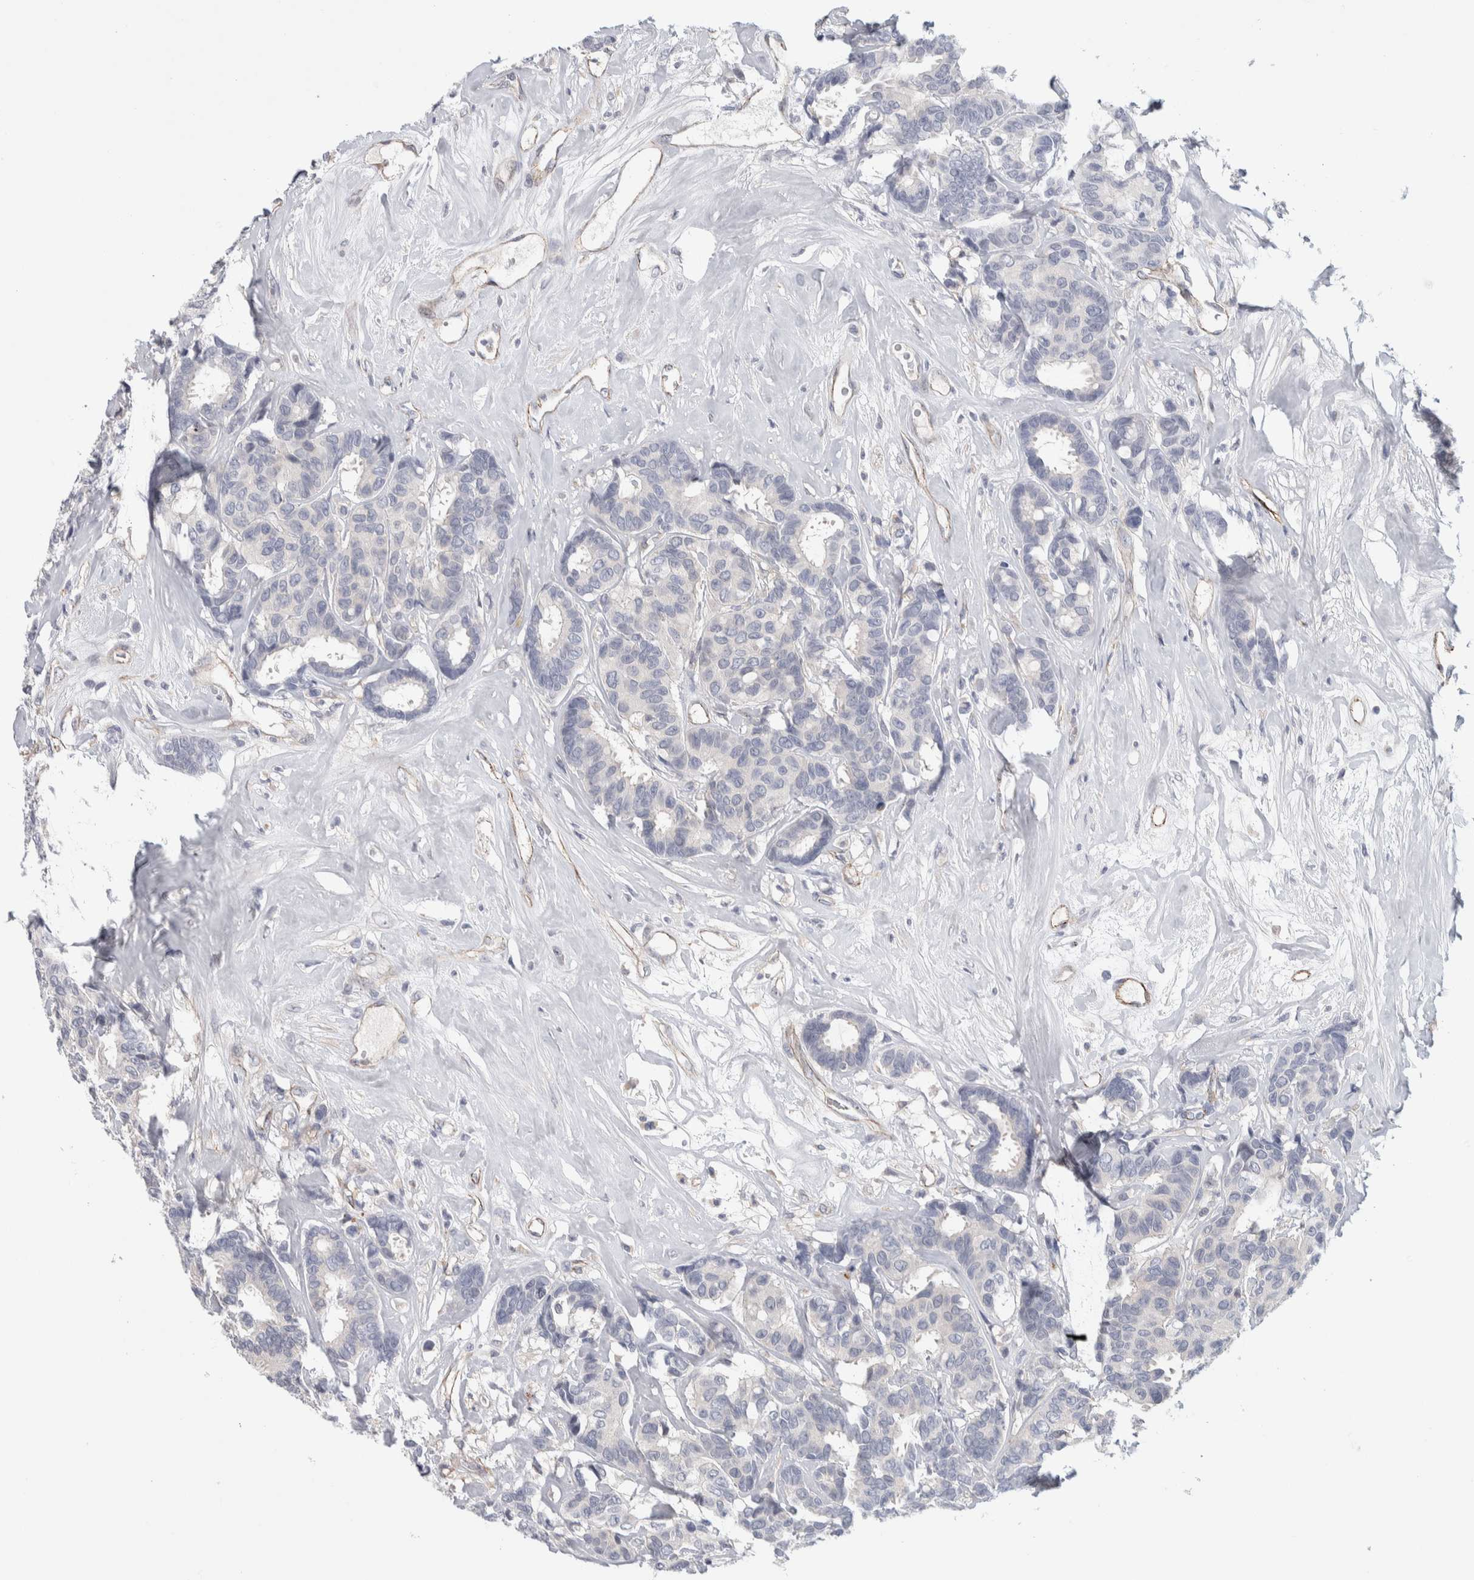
{"staining": {"intensity": "negative", "quantity": "none", "location": "none"}, "tissue": "breast cancer", "cell_type": "Tumor cells", "image_type": "cancer", "snomed": [{"axis": "morphology", "description": "Duct carcinoma"}, {"axis": "topography", "description": "Breast"}], "caption": "Micrograph shows no significant protein positivity in tumor cells of breast cancer.", "gene": "ZNF862", "patient": {"sex": "female", "age": 87}}